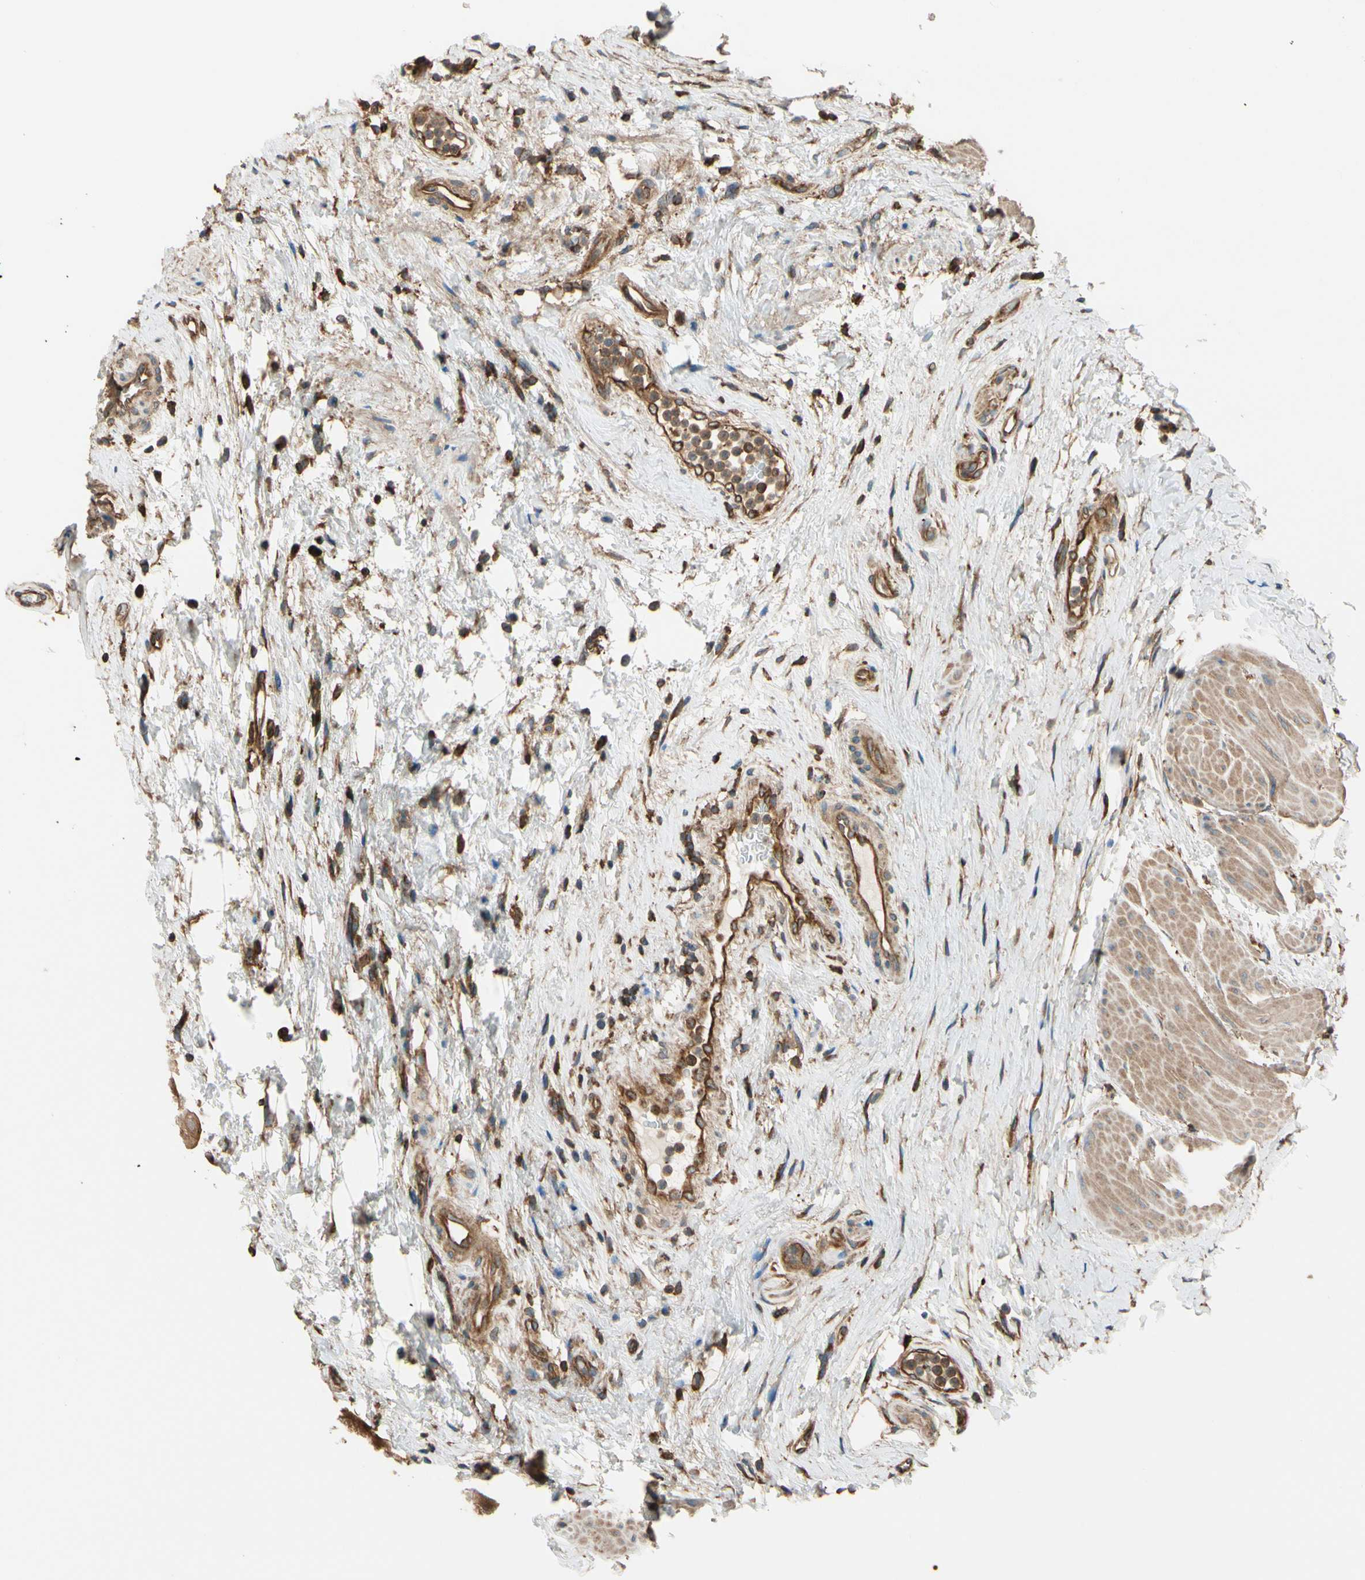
{"staining": {"intensity": "moderate", "quantity": ">75%", "location": "cytoplasmic/membranous"}, "tissue": "urinary bladder", "cell_type": "Urothelial cells", "image_type": "normal", "snomed": [{"axis": "morphology", "description": "Normal tissue, NOS"}, {"axis": "morphology", "description": "Urothelial carcinoma, High grade"}, {"axis": "topography", "description": "Urinary bladder"}], "caption": "A high-resolution image shows immunohistochemistry staining of normal urinary bladder, which reveals moderate cytoplasmic/membranous expression in approximately >75% of urothelial cells.", "gene": "EPS15", "patient": {"sex": "male", "age": 46}}